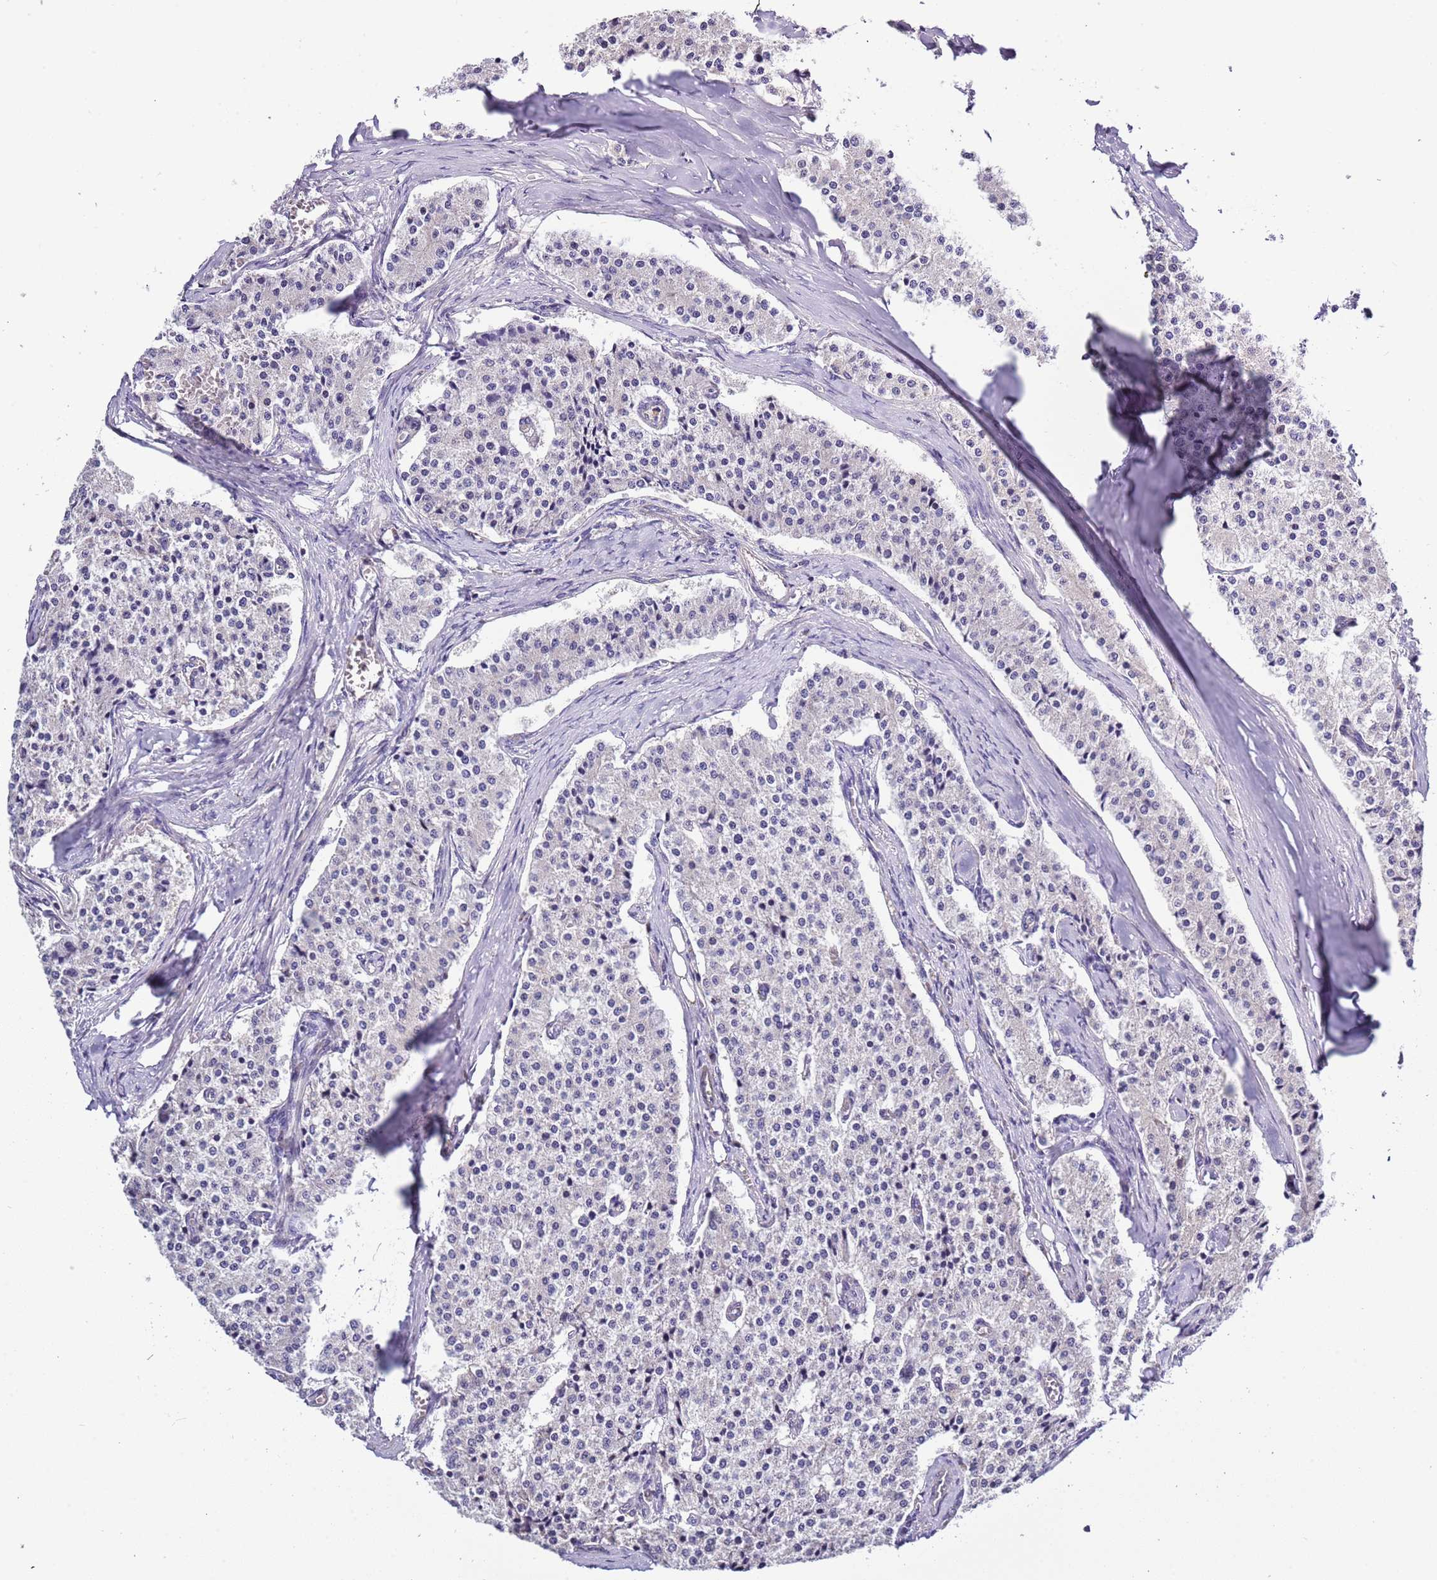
{"staining": {"intensity": "negative", "quantity": "none", "location": "none"}, "tissue": "carcinoid", "cell_type": "Tumor cells", "image_type": "cancer", "snomed": [{"axis": "morphology", "description": "Carcinoid, malignant, NOS"}, {"axis": "topography", "description": "Colon"}], "caption": "There is no significant staining in tumor cells of carcinoid.", "gene": "LAMB4", "patient": {"sex": "female", "age": 52}}